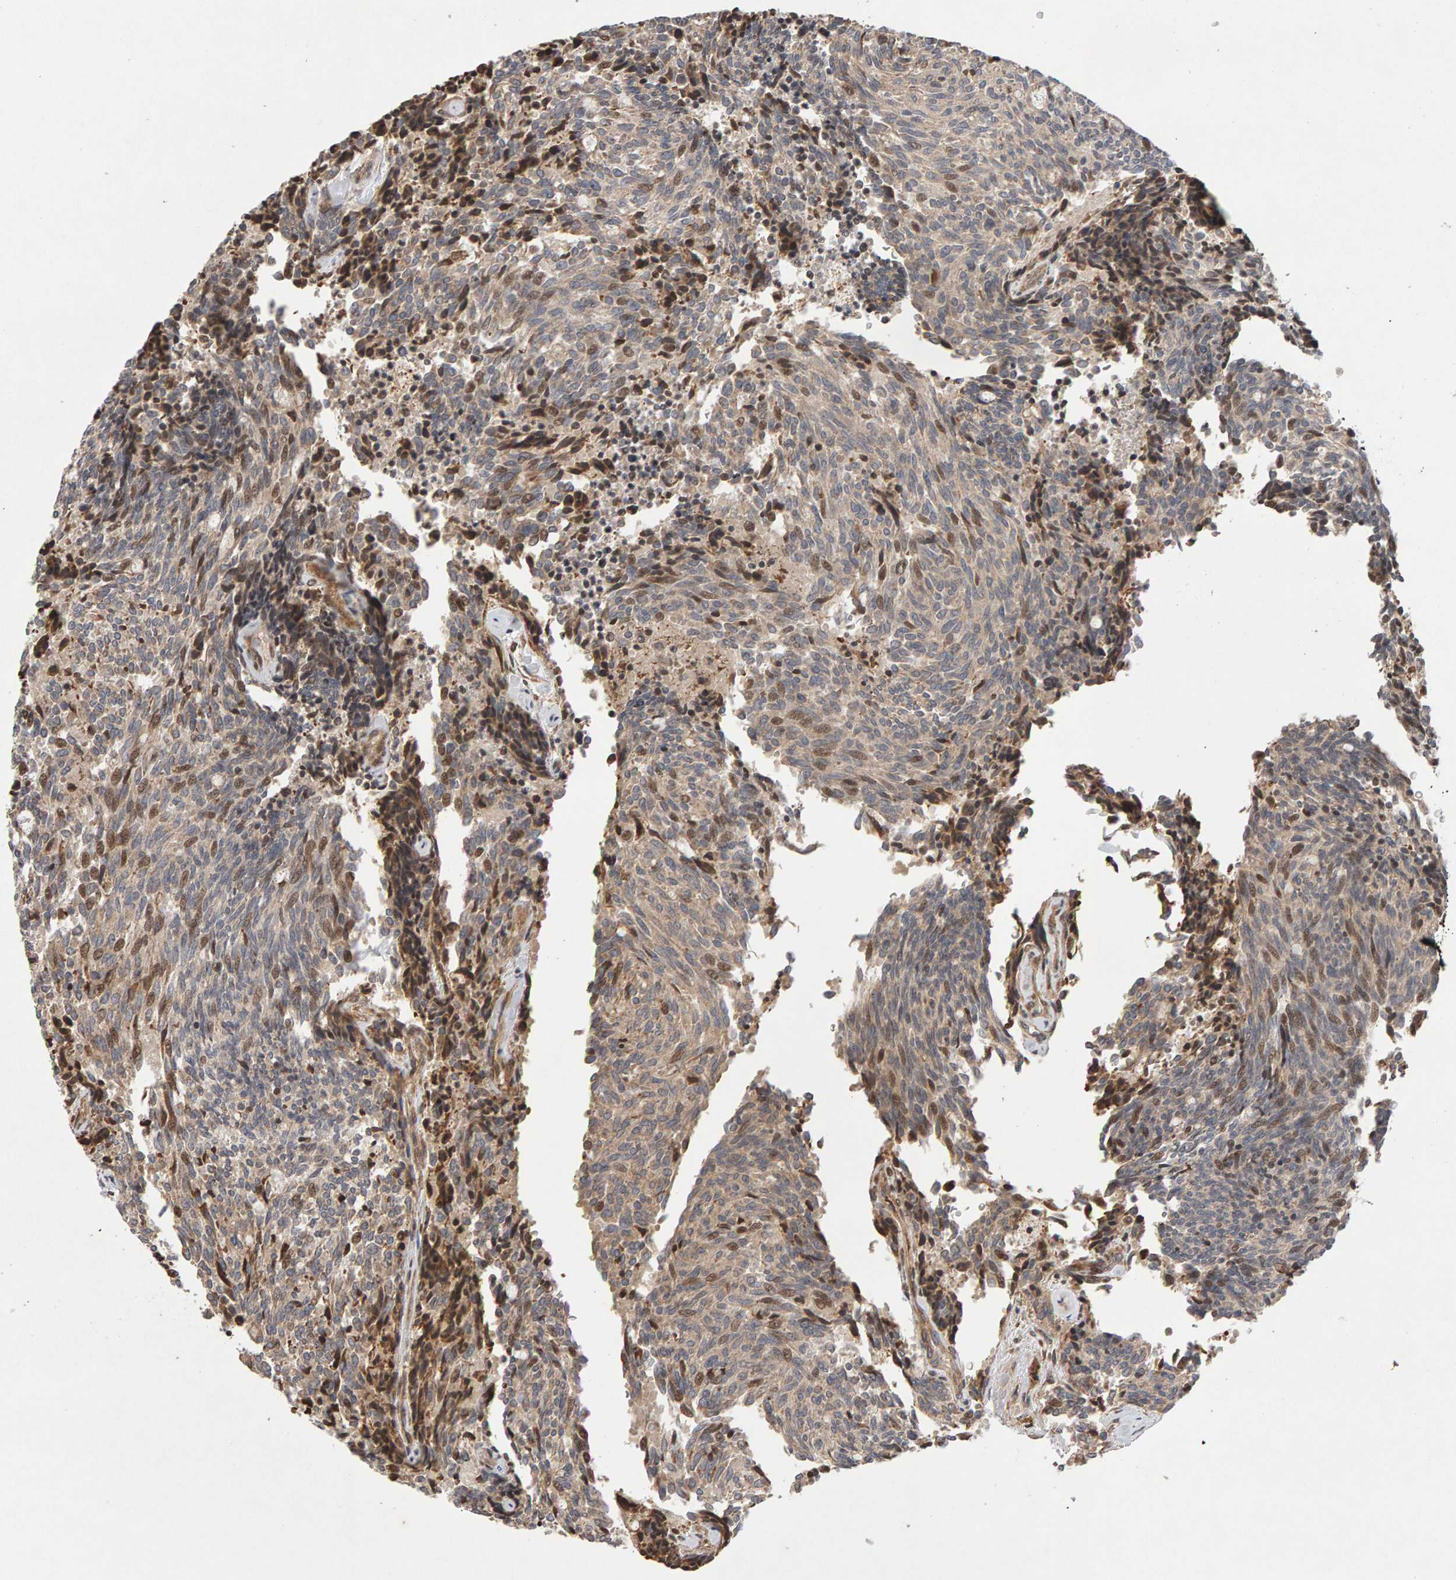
{"staining": {"intensity": "moderate", "quantity": "25%-75%", "location": "cytoplasmic/membranous,nuclear"}, "tissue": "carcinoid", "cell_type": "Tumor cells", "image_type": "cancer", "snomed": [{"axis": "morphology", "description": "Carcinoid, malignant, NOS"}, {"axis": "topography", "description": "Pancreas"}], "caption": "Immunohistochemical staining of malignant carcinoid reveals moderate cytoplasmic/membranous and nuclear protein expression in about 25%-75% of tumor cells. (brown staining indicates protein expression, while blue staining denotes nuclei).", "gene": "LZTS1", "patient": {"sex": "female", "age": 54}}